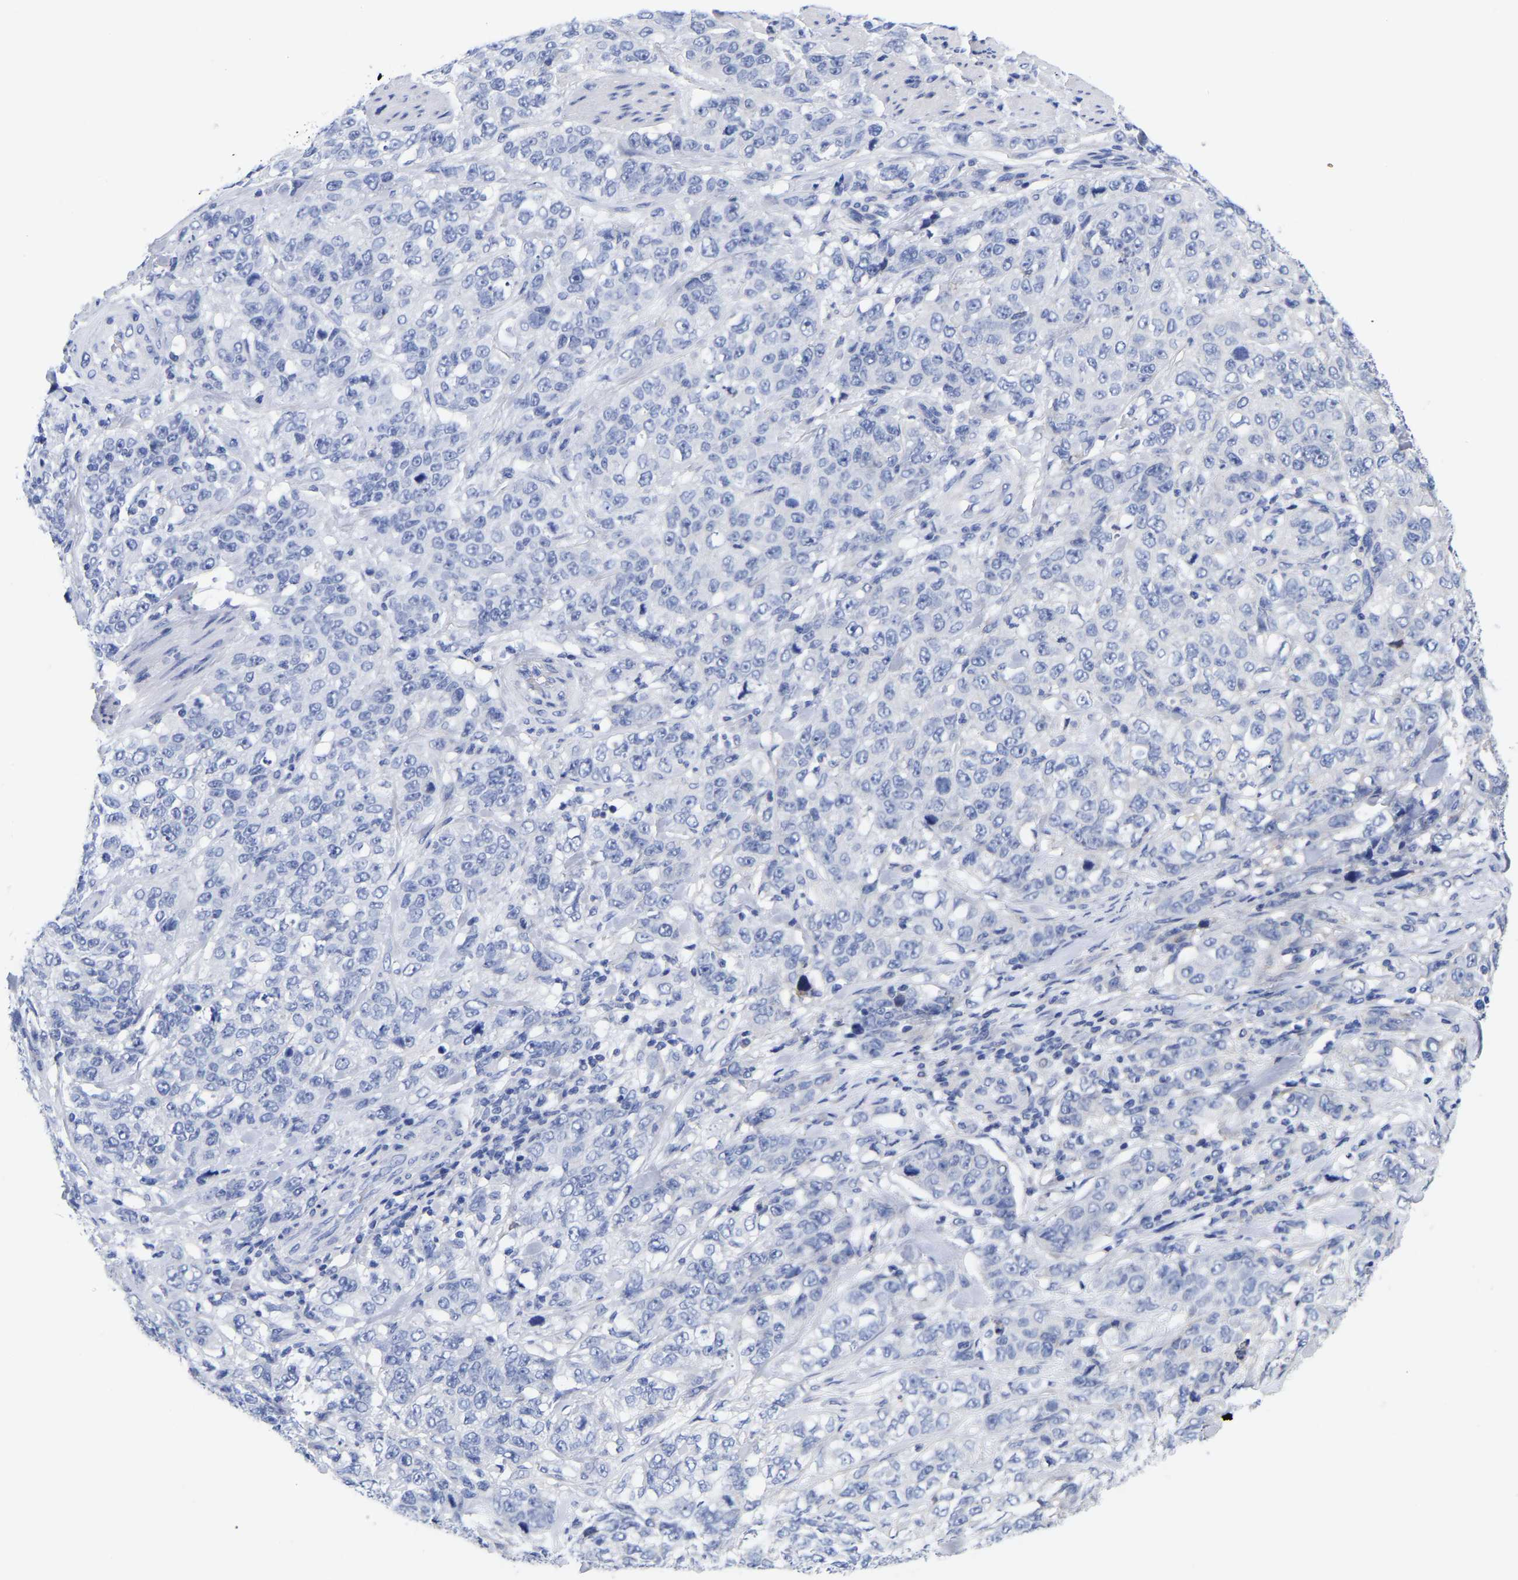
{"staining": {"intensity": "negative", "quantity": "none", "location": "none"}, "tissue": "stomach cancer", "cell_type": "Tumor cells", "image_type": "cancer", "snomed": [{"axis": "morphology", "description": "Adenocarcinoma, NOS"}, {"axis": "topography", "description": "Stomach"}], "caption": "A high-resolution micrograph shows immunohistochemistry (IHC) staining of stomach cancer (adenocarcinoma), which displays no significant expression in tumor cells.", "gene": "CFAP298", "patient": {"sex": "male", "age": 48}}